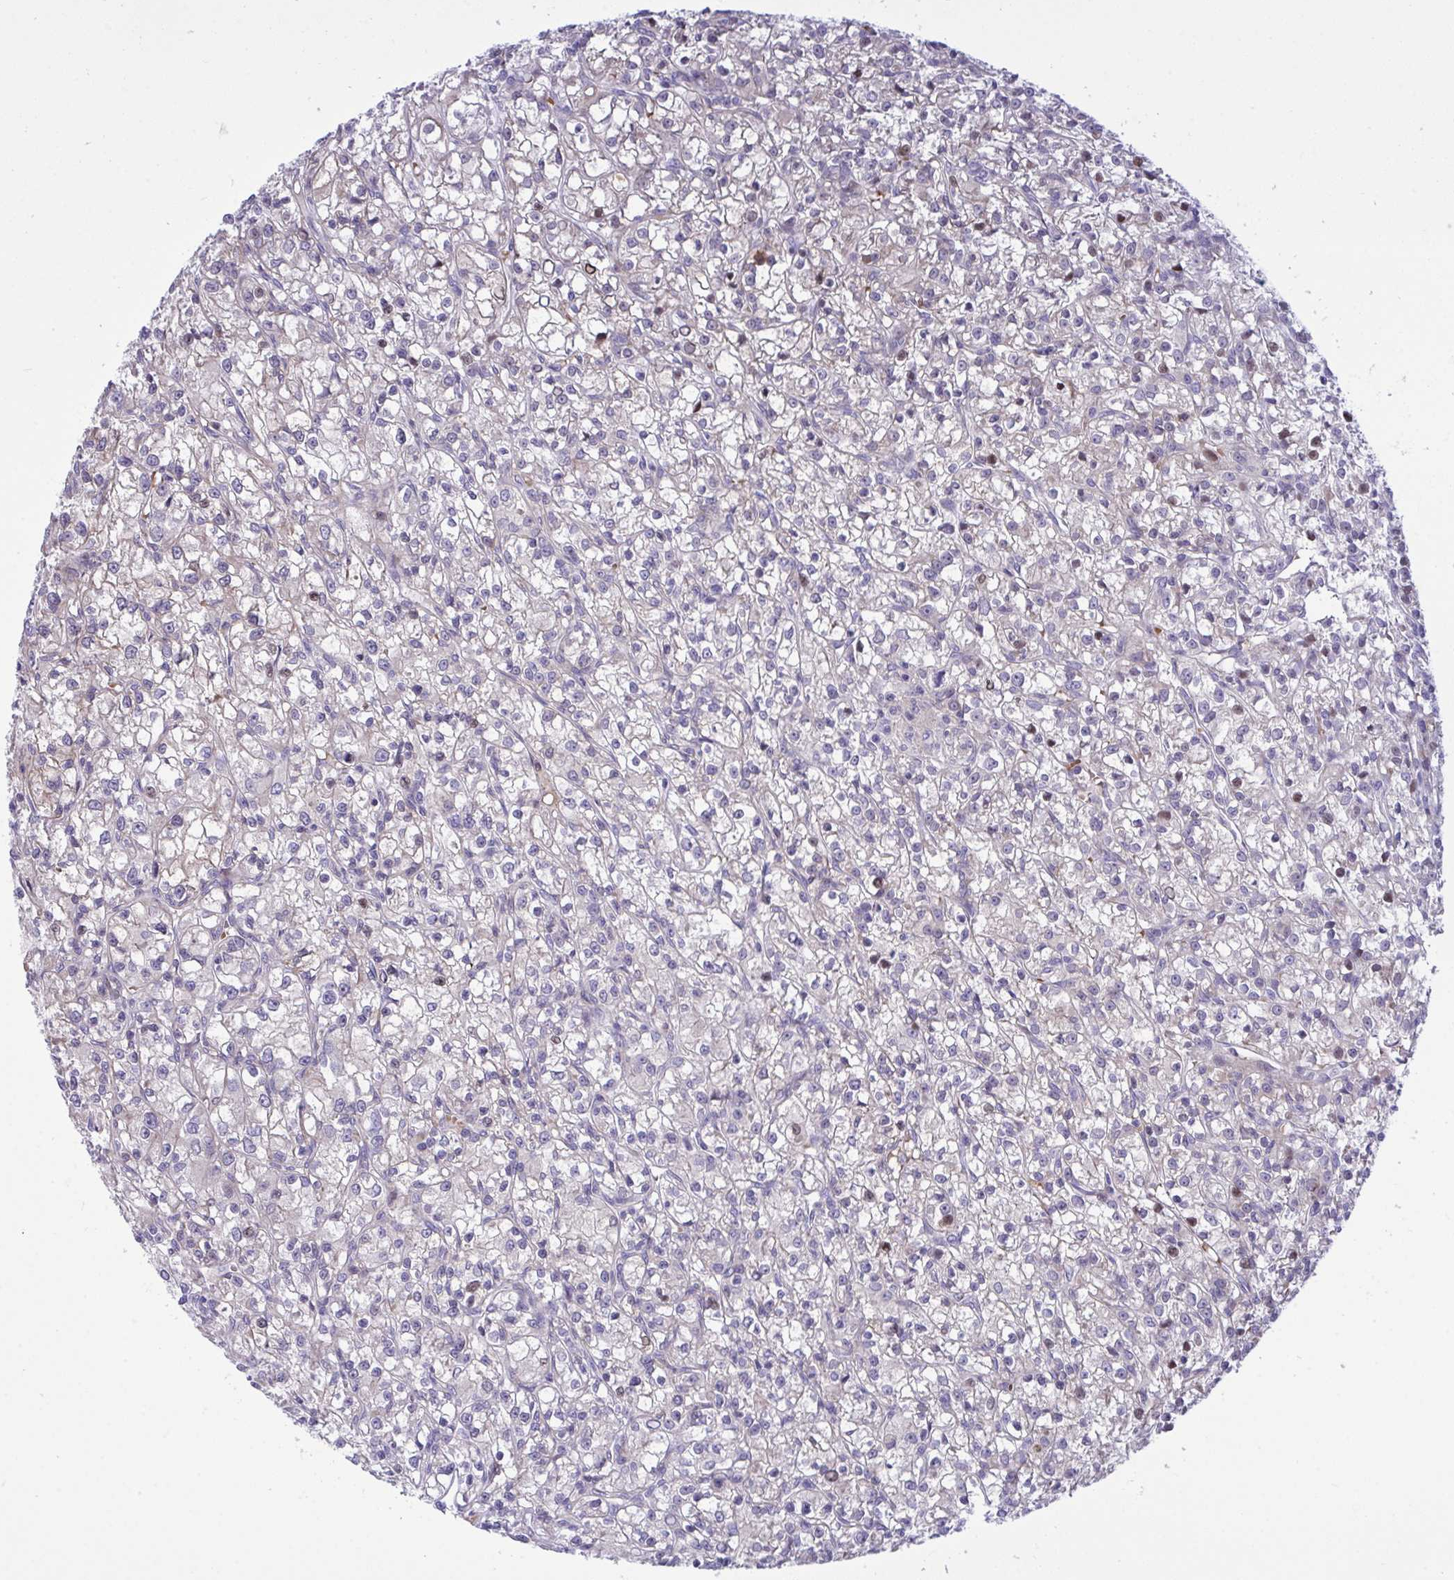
{"staining": {"intensity": "negative", "quantity": "none", "location": "none"}, "tissue": "renal cancer", "cell_type": "Tumor cells", "image_type": "cancer", "snomed": [{"axis": "morphology", "description": "Adenocarcinoma, NOS"}, {"axis": "topography", "description": "Kidney"}], "caption": "This image is of renal cancer stained with immunohistochemistry to label a protein in brown with the nuclei are counter-stained blue. There is no staining in tumor cells.", "gene": "WDR97", "patient": {"sex": "female", "age": 59}}